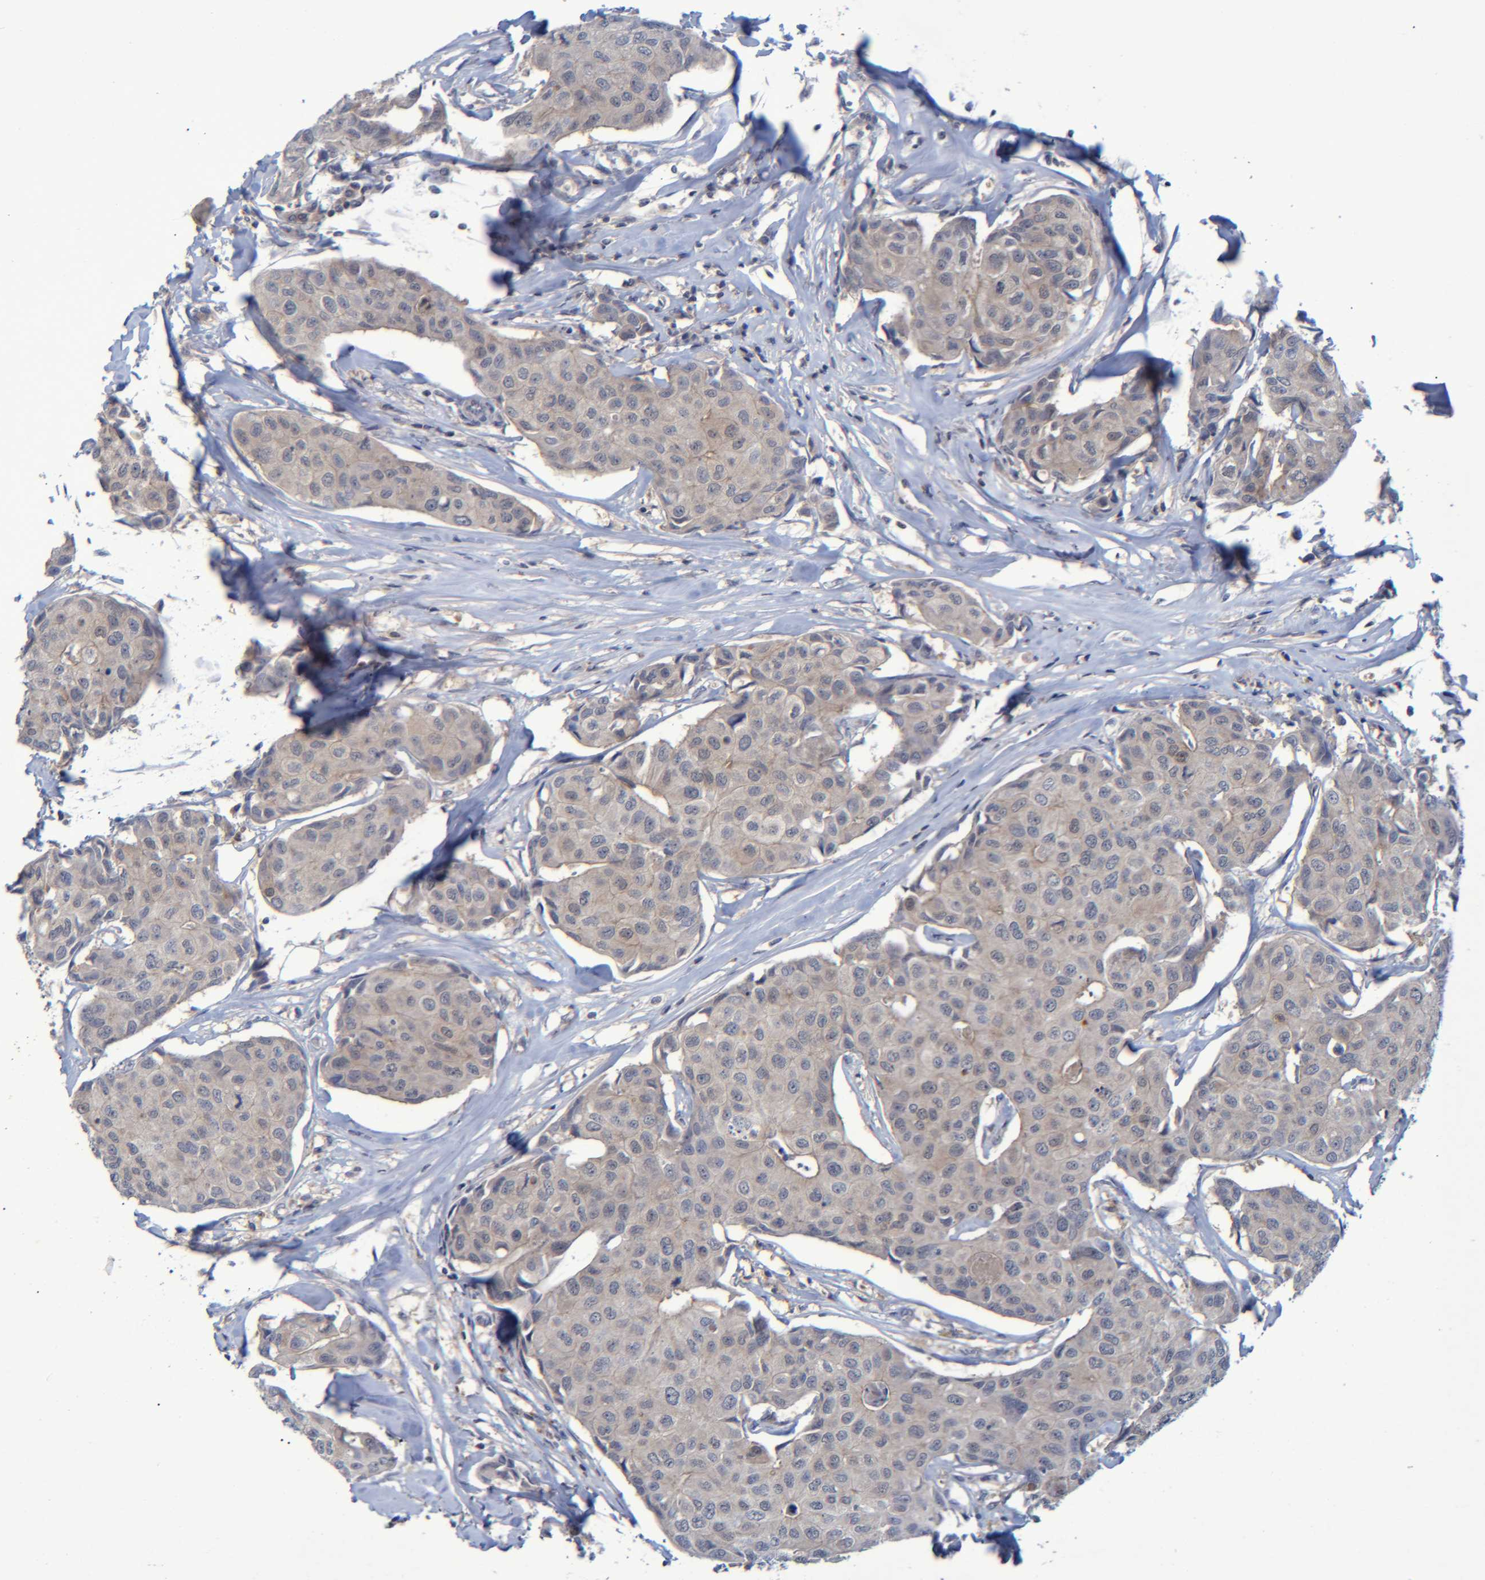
{"staining": {"intensity": "negative", "quantity": "none", "location": "none"}, "tissue": "breast cancer", "cell_type": "Tumor cells", "image_type": "cancer", "snomed": [{"axis": "morphology", "description": "Duct carcinoma"}, {"axis": "topography", "description": "Breast"}], "caption": "A photomicrograph of breast invasive ductal carcinoma stained for a protein reveals no brown staining in tumor cells.", "gene": "PCYT2", "patient": {"sex": "female", "age": 80}}